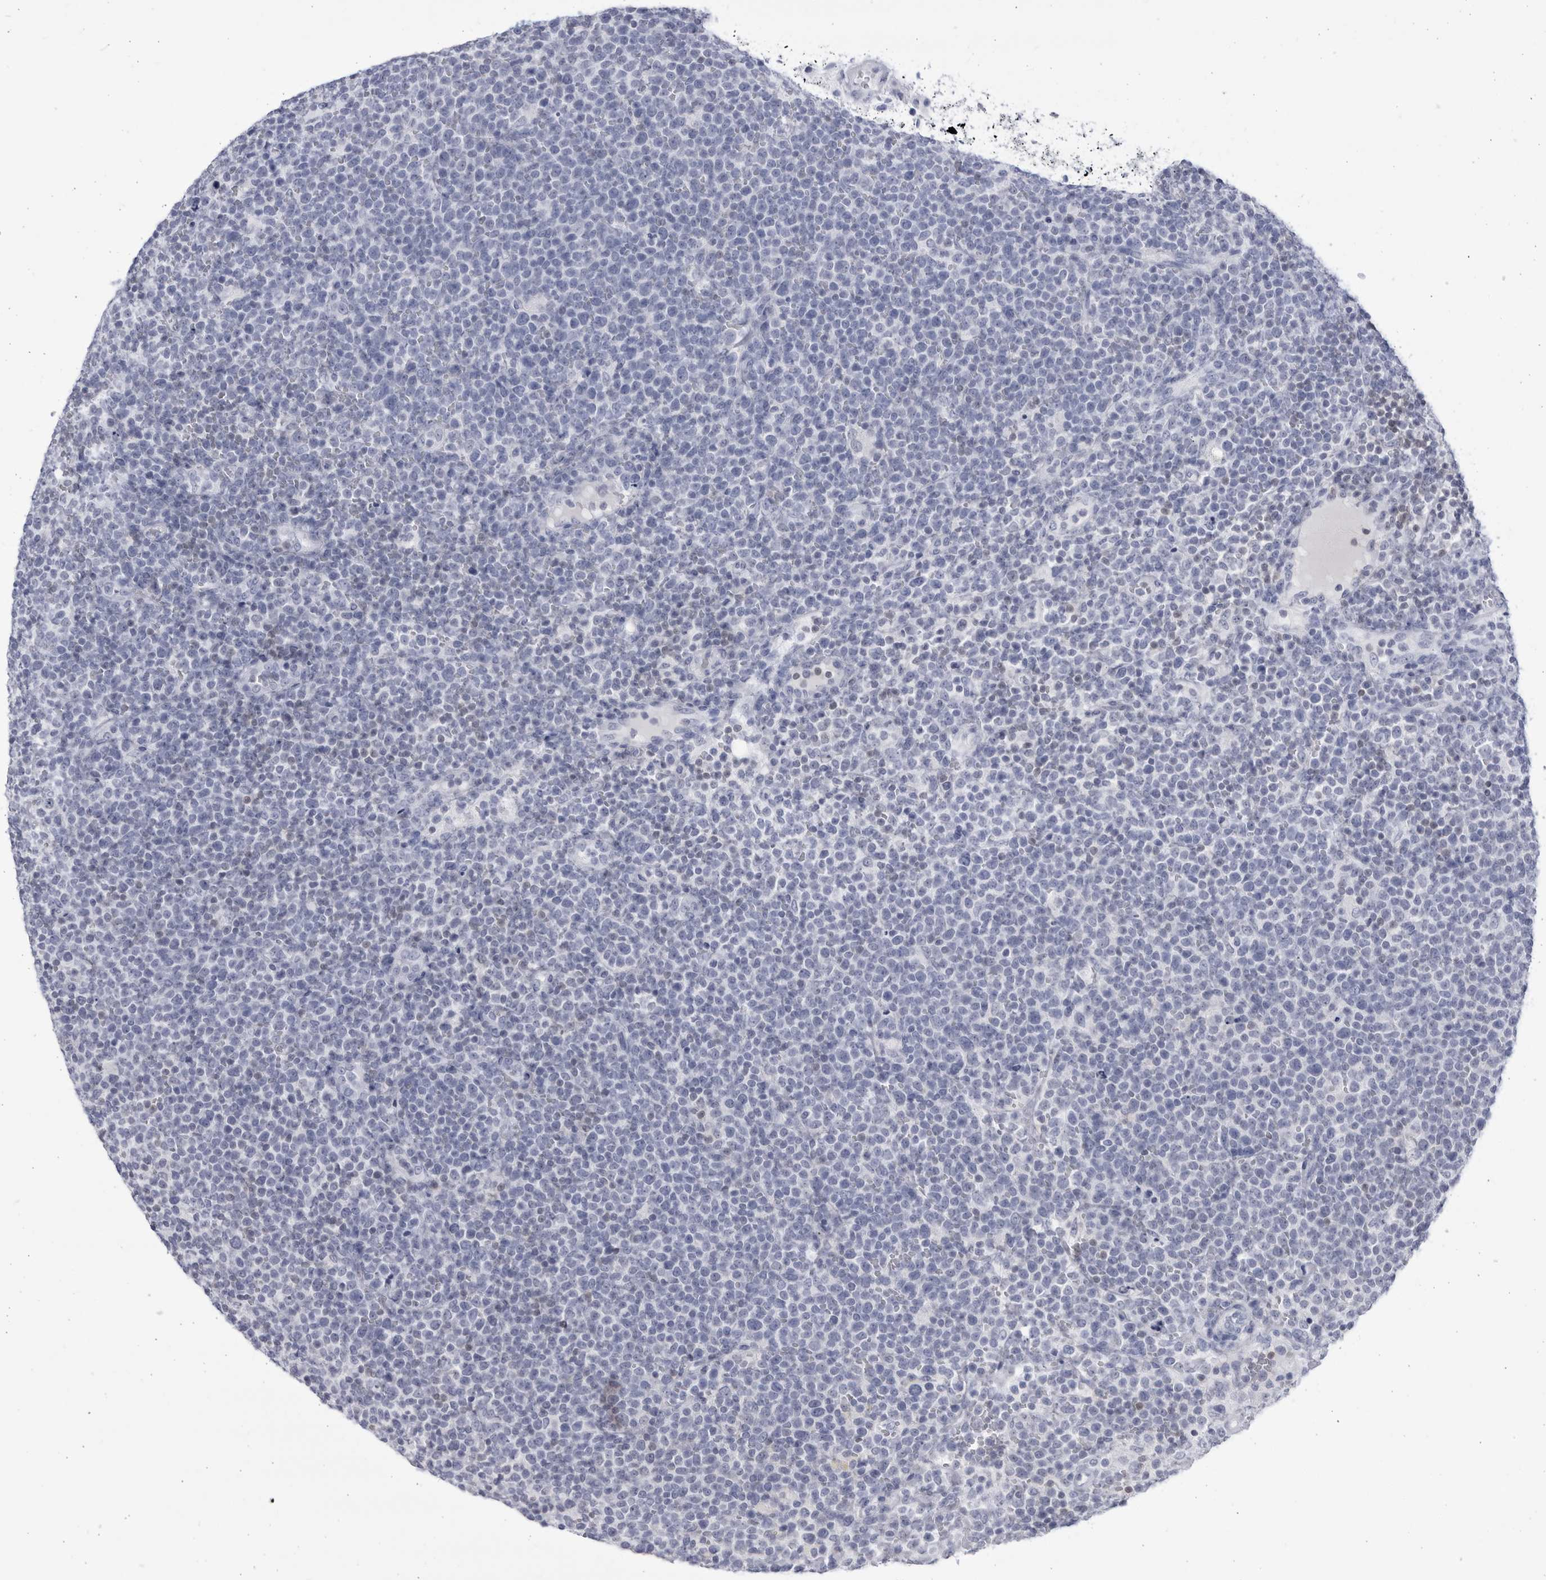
{"staining": {"intensity": "negative", "quantity": "none", "location": "none"}, "tissue": "lymphoma", "cell_type": "Tumor cells", "image_type": "cancer", "snomed": [{"axis": "morphology", "description": "Malignant lymphoma, non-Hodgkin's type, High grade"}, {"axis": "topography", "description": "Lymph node"}], "caption": "IHC histopathology image of neoplastic tissue: human lymphoma stained with DAB shows no significant protein positivity in tumor cells.", "gene": "CCDC181", "patient": {"sex": "male", "age": 61}}